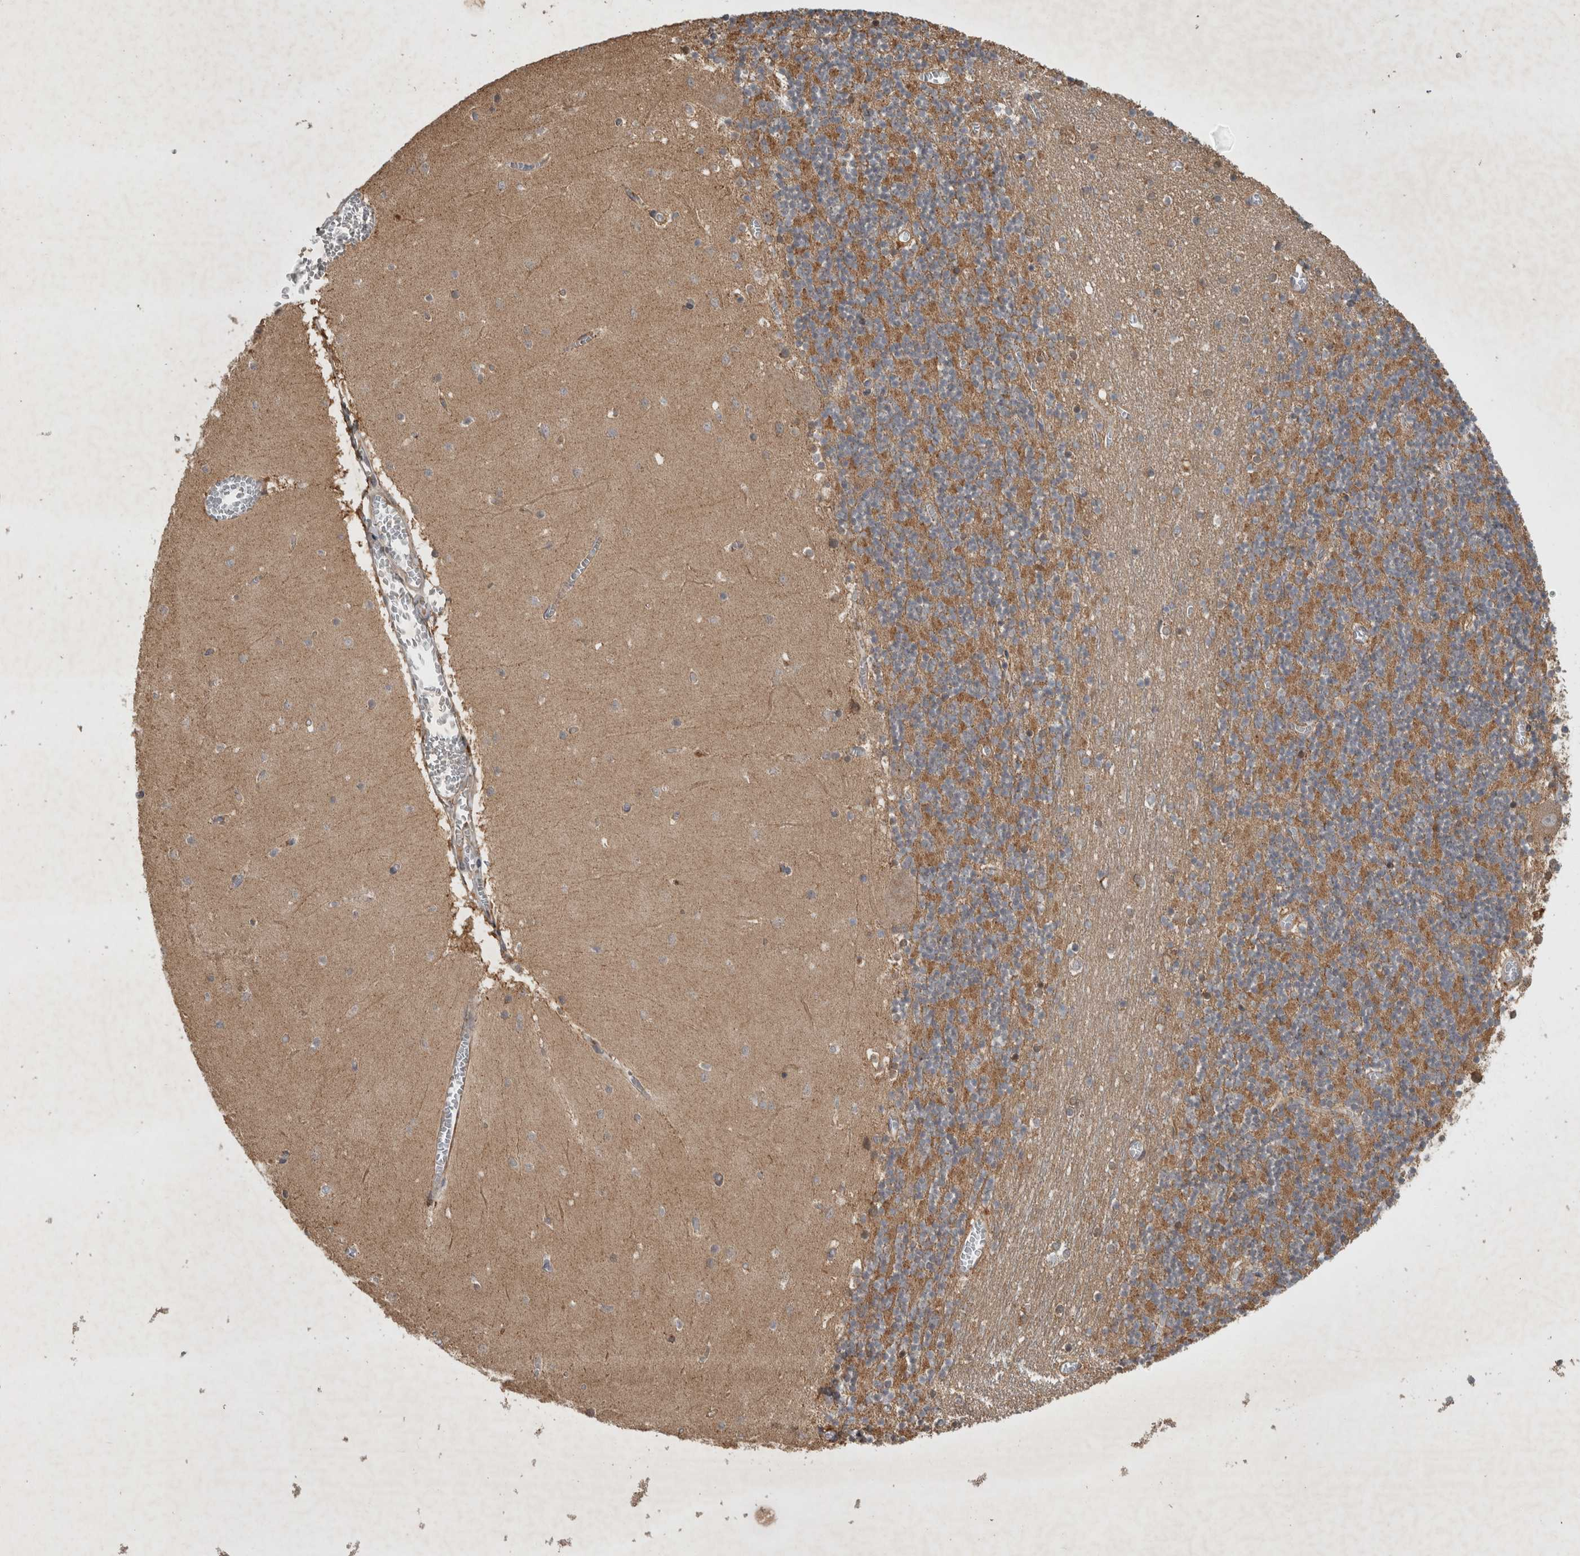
{"staining": {"intensity": "moderate", "quantity": "<25%", "location": "cytoplasmic/membranous"}, "tissue": "cerebellum", "cell_type": "Cells in granular layer", "image_type": "normal", "snomed": [{"axis": "morphology", "description": "Normal tissue, NOS"}, {"axis": "topography", "description": "Cerebellum"}], "caption": "Brown immunohistochemical staining in unremarkable human cerebellum exhibits moderate cytoplasmic/membranous positivity in approximately <25% of cells in granular layer.", "gene": "SERAC1", "patient": {"sex": "female", "age": 28}}